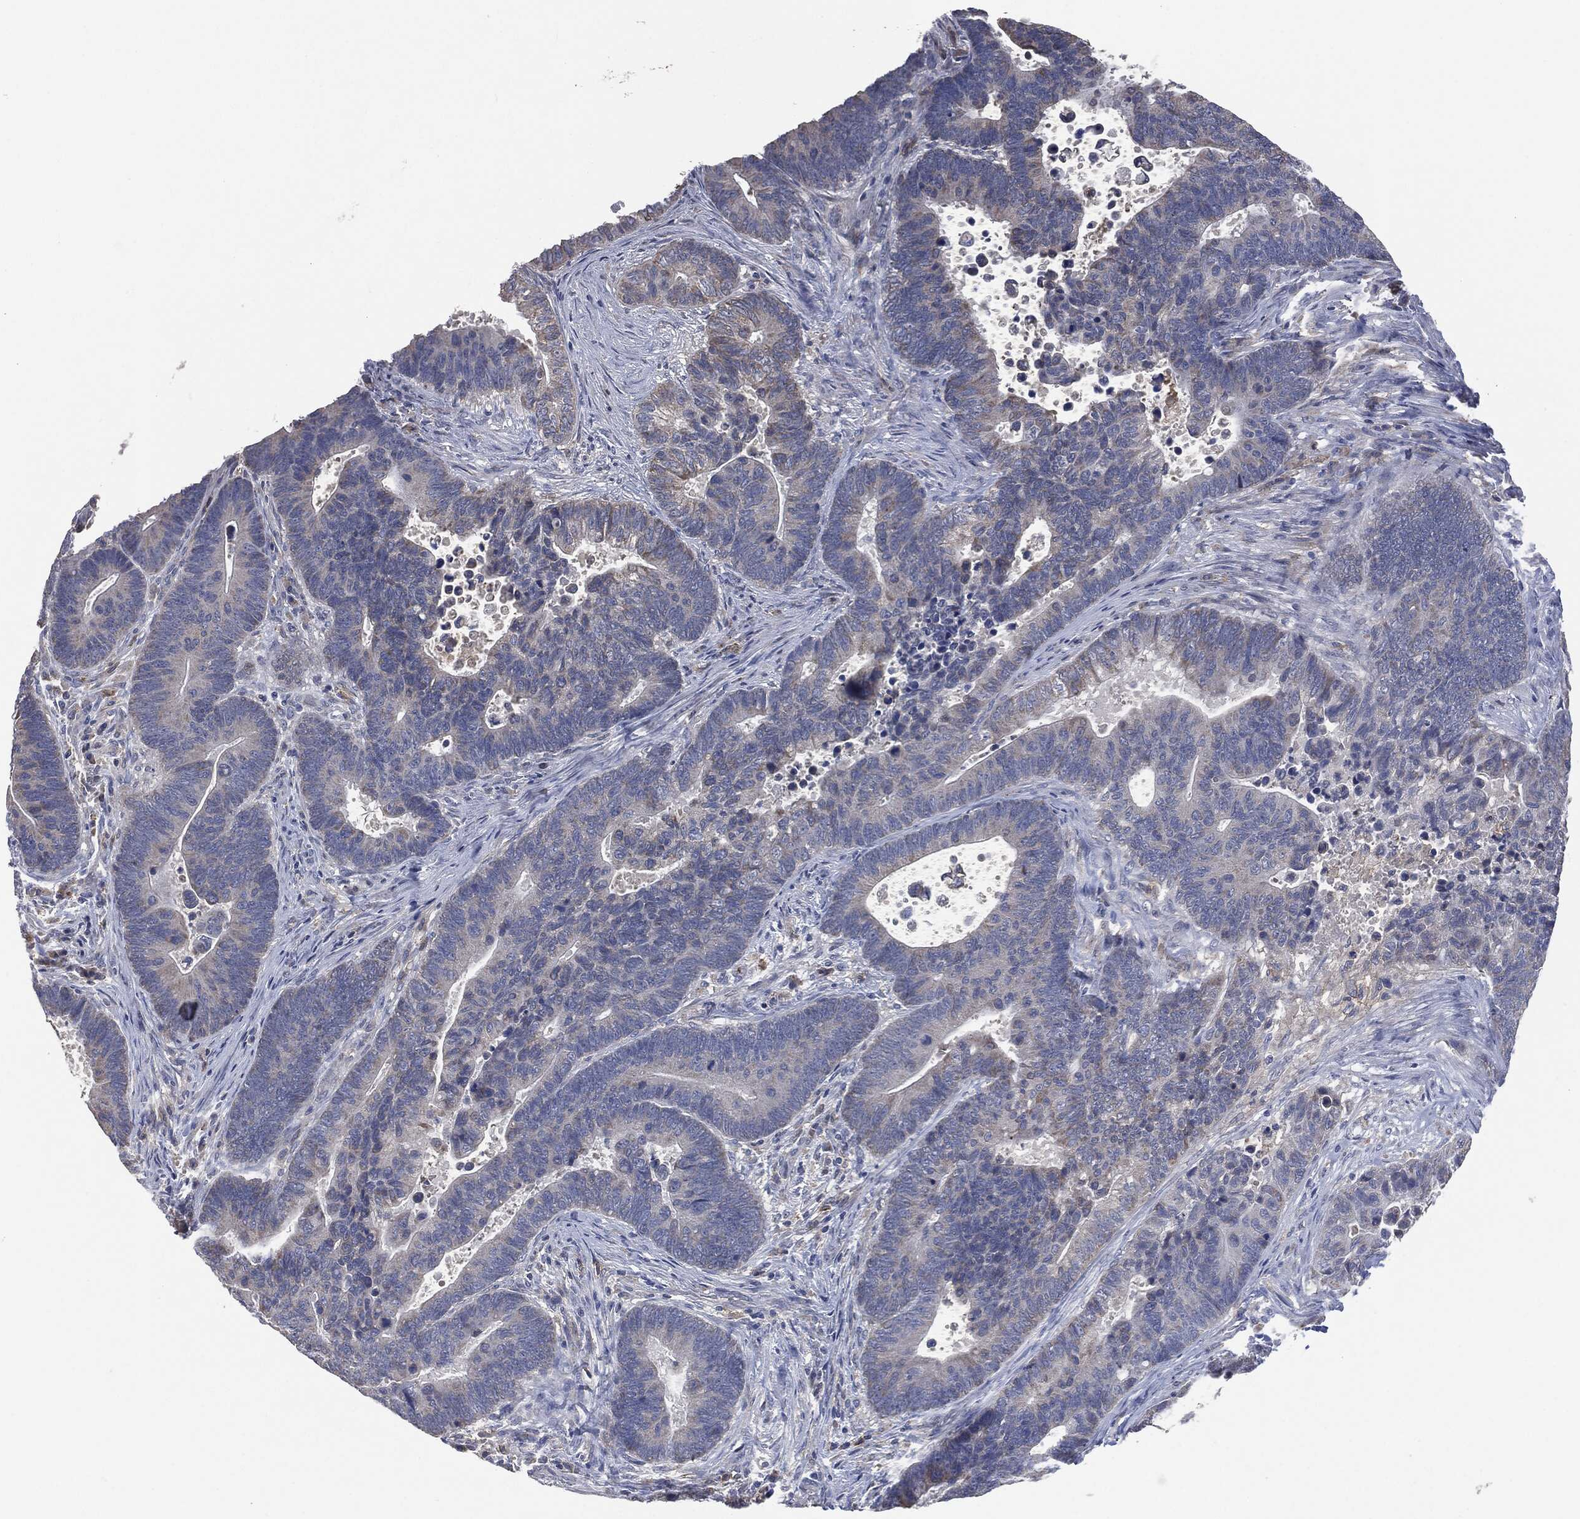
{"staining": {"intensity": "negative", "quantity": "none", "location": "none"}, "tissue": "colorectal cancer", "cell_type": "Tumor cells", "image_type": "cancer", "snomed": [{"axis": "morphology", "description": "Adenocarcinoma, NOS"}, {"axis": "topography", "description": "Colon"}], "caption": "A high-resolution photomicrograph shows immunohistochemistry (IHC) staining of colorectal cancer (adenocarcinoma), which demonstrates no significant positivity in tumor cells.", "gene": "CD33", "patient": {"sex": "male", "age": 75}}